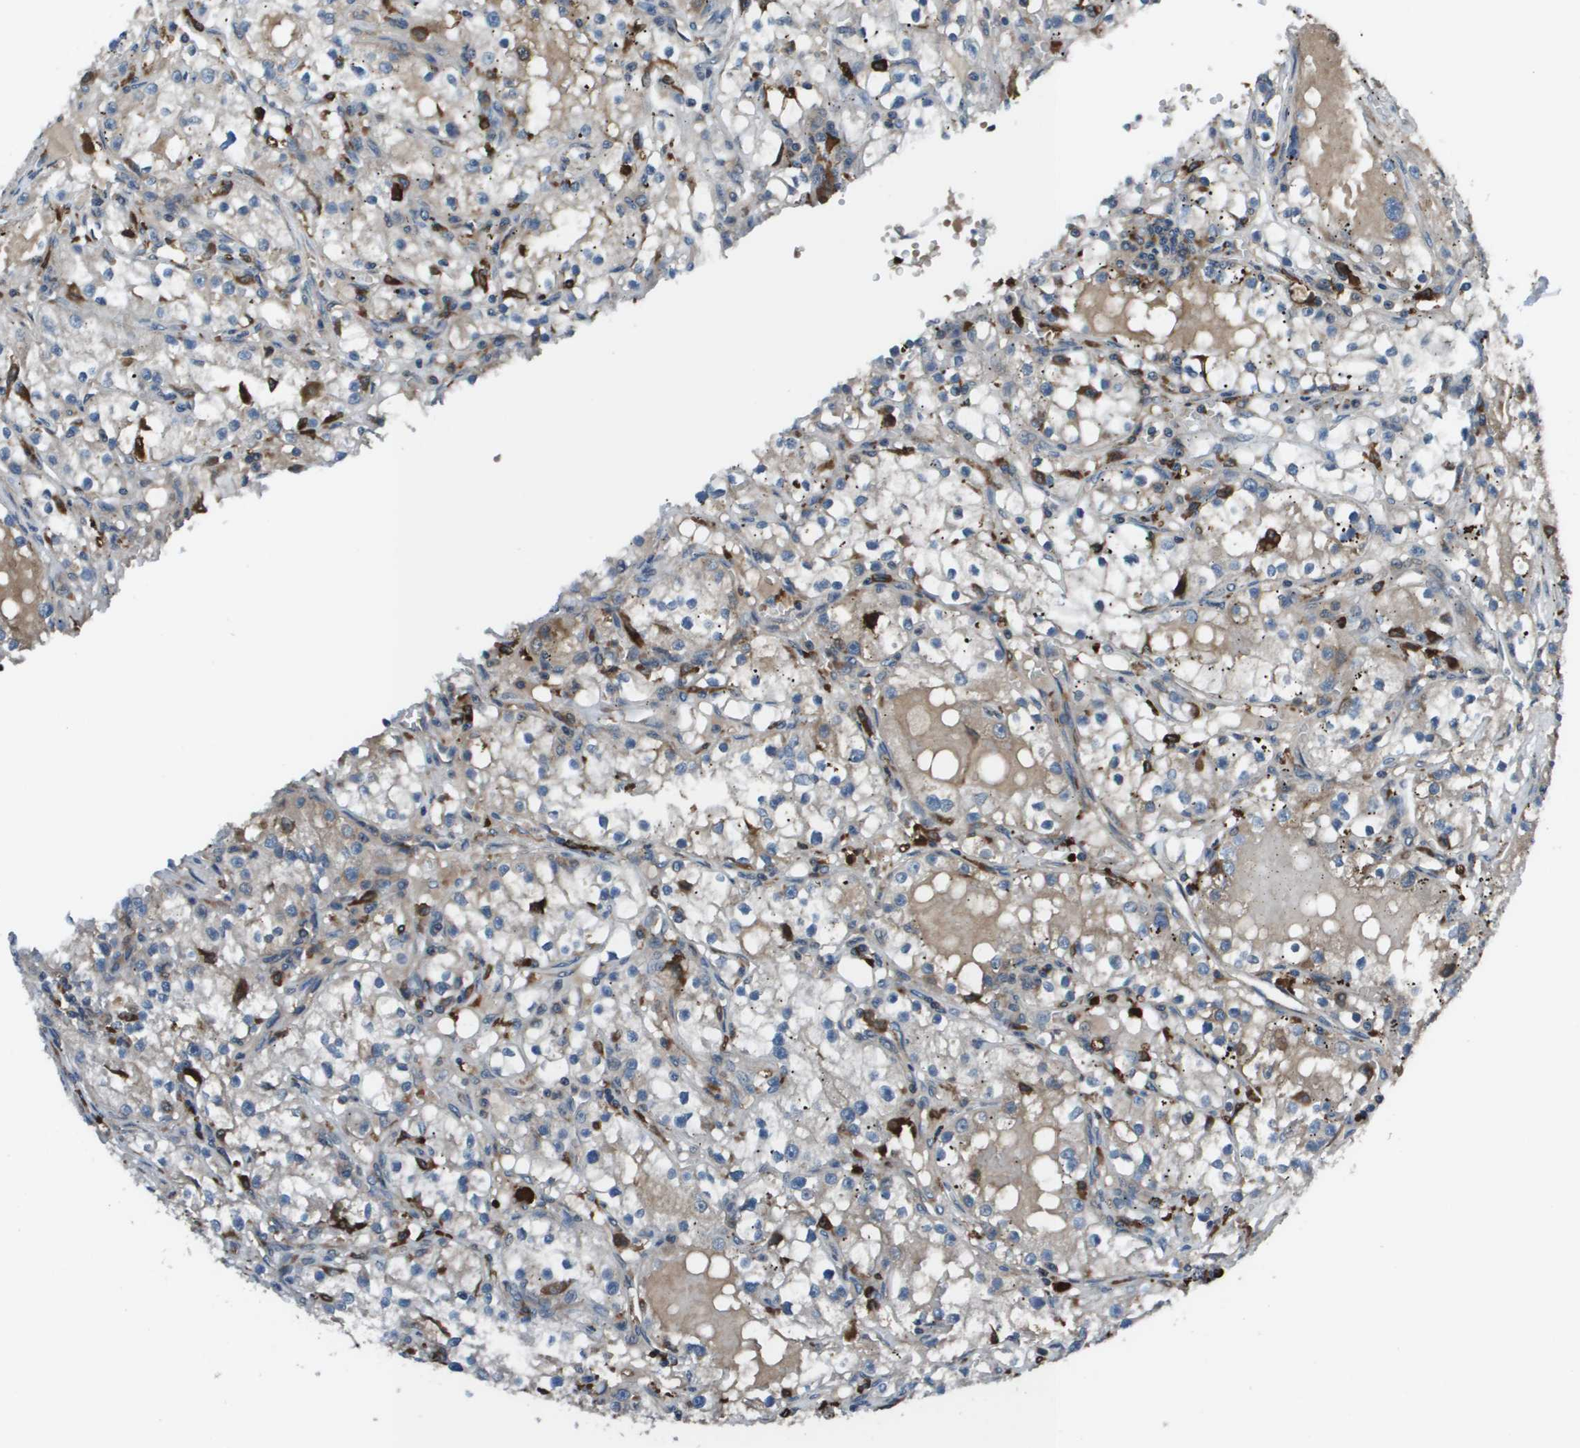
{"staining": {"intensity": "weak", "quantity": "25%-75%", "location": "cytoplasmic/membranous"}, "tissue": "renal cancer", "cell_type": "Tumor cells", "image_type": "cancer", "snomed": [{"axis": "morphology", "description": "Adenocarcinoma, NOS"}, {"axis": "topography", "description": "Kidney"}], "caption": "Immunohistochemistry (IHC) photomicrograph of human renal cancer (adenocarcinoma) stained for a protein (brown), which shows low levels of weak cytoplasmic/membranous expression in approximately 25%-75% of tumor cells.", "gene": "EIF3B", "patient": {"sex": "male", "age": 56}}